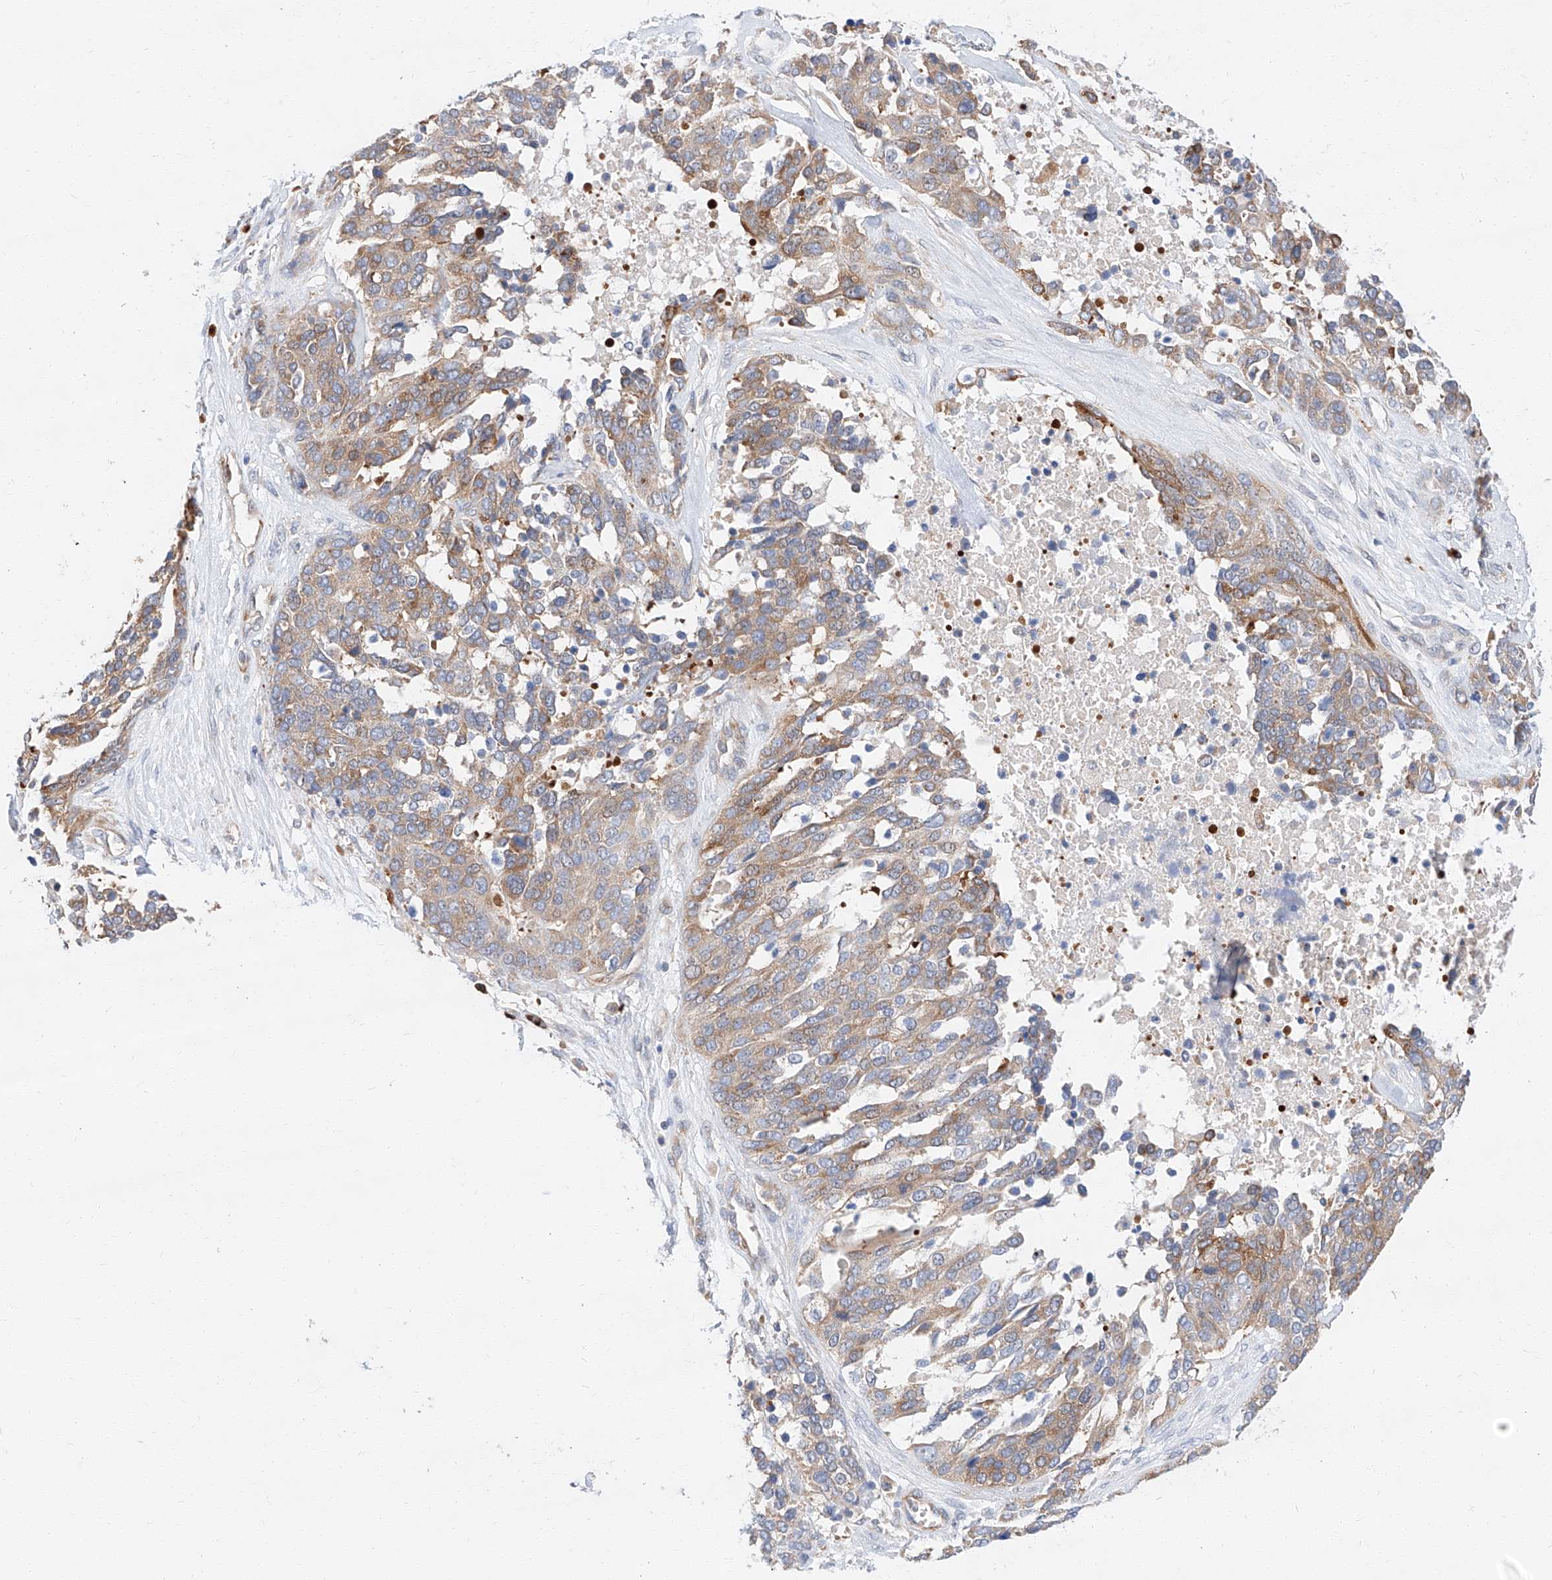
{"staining": {"intensity": "weak", "quantity": "<25%", "location": "cytoplasmic/membranous"}, "tissue": "ovarian cancer", "cell_type": "Tumor cells", "image_type": "cancer", "snomed": [{"axis": "morphology", "description": "Cystadenocarcinoma, serous, NOS"}, {"axis": "topography", "description": "Ovary"}], "caption": "The histopathology image shows no staining of tumor cells in ovarian serous cystadenocarcinoma.", "gene": "GLMN", "patient": {"sex": "female", "age": 44}}